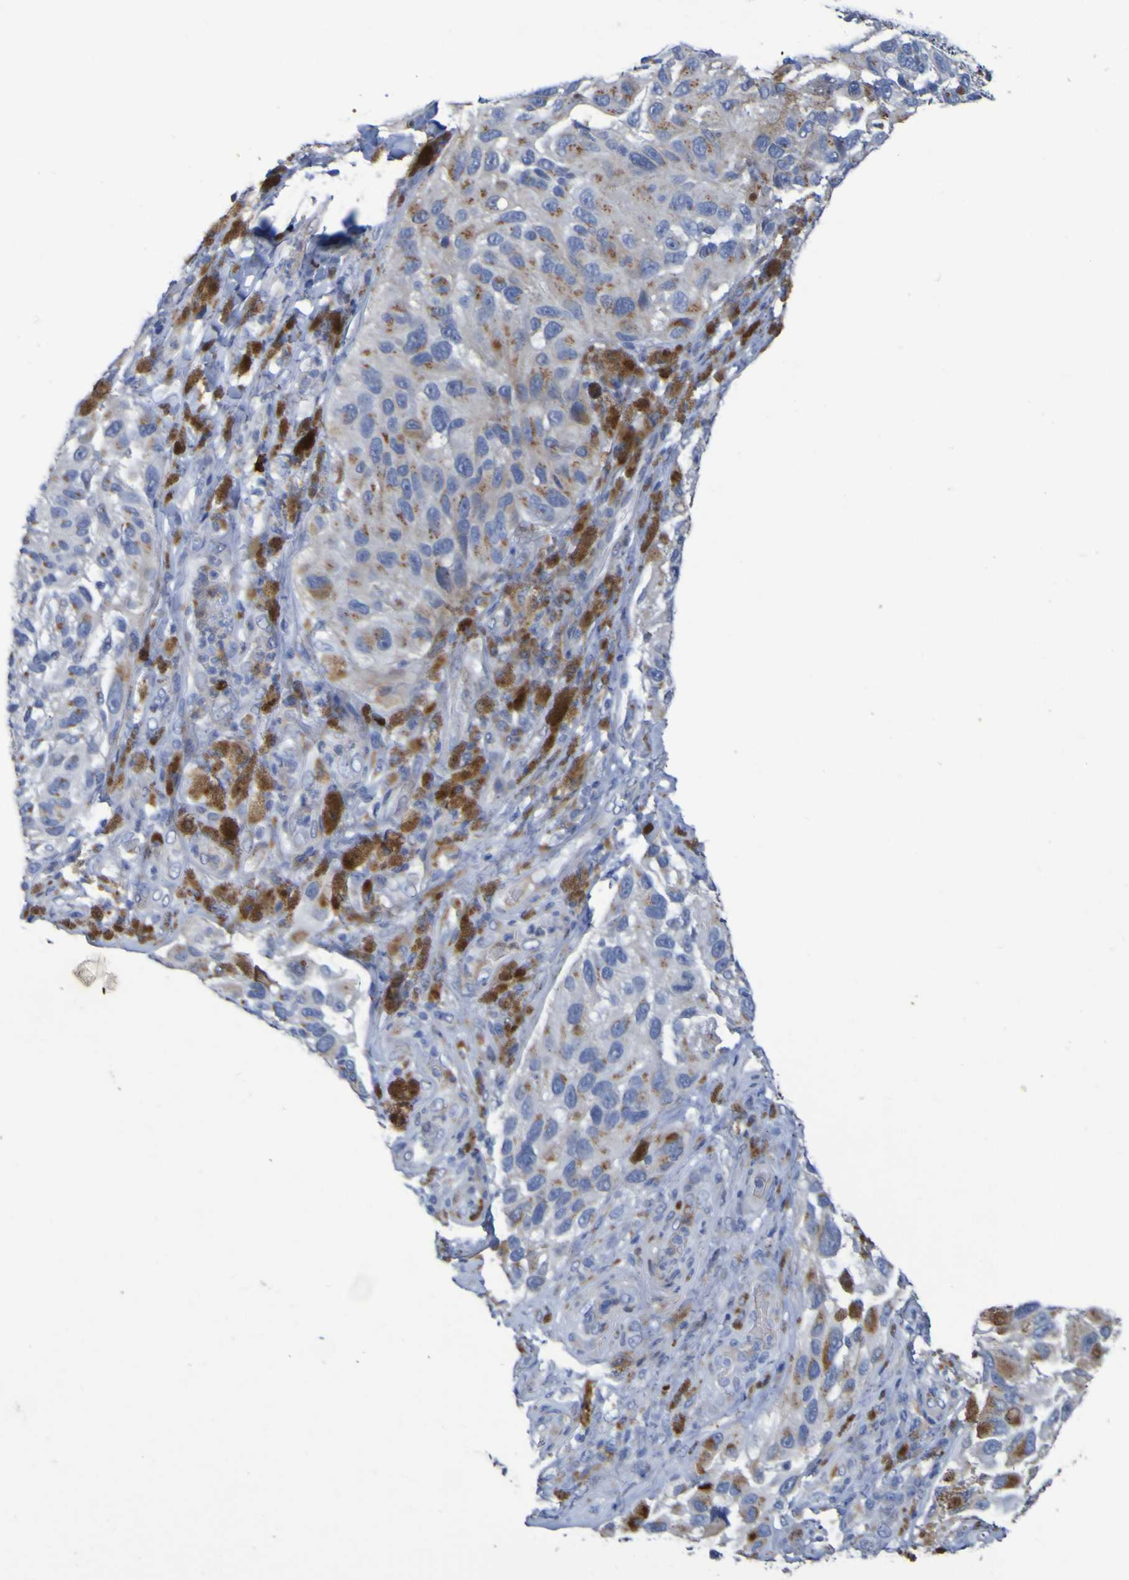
{"staining": {"intensity": "moderate", "quantity": ">75%", "location": "cytoplasmic/membranous"}, "tissue": "melanoma", "cell_type": "Tumor cells", "image_type": "cancer", "snomed": [{"axis": "morphology", "description": "Malignant melanoma, NOS"}, {"axis": "topography", "description": "Skin"}], "caption": "A medium amount of moderate cytoplasmic/membranous staining is appreciated in approximately >75% of tumor cells in malignant melanoma tissue. The staining is performed using DAB (3,3'-diaminobenzidine) brown chromogen to label protein expression. The nuclei are counter-stained blue using hematoxylin.", "gene": "C11orf24", "patient": {"sex": "female", "age": 73}}